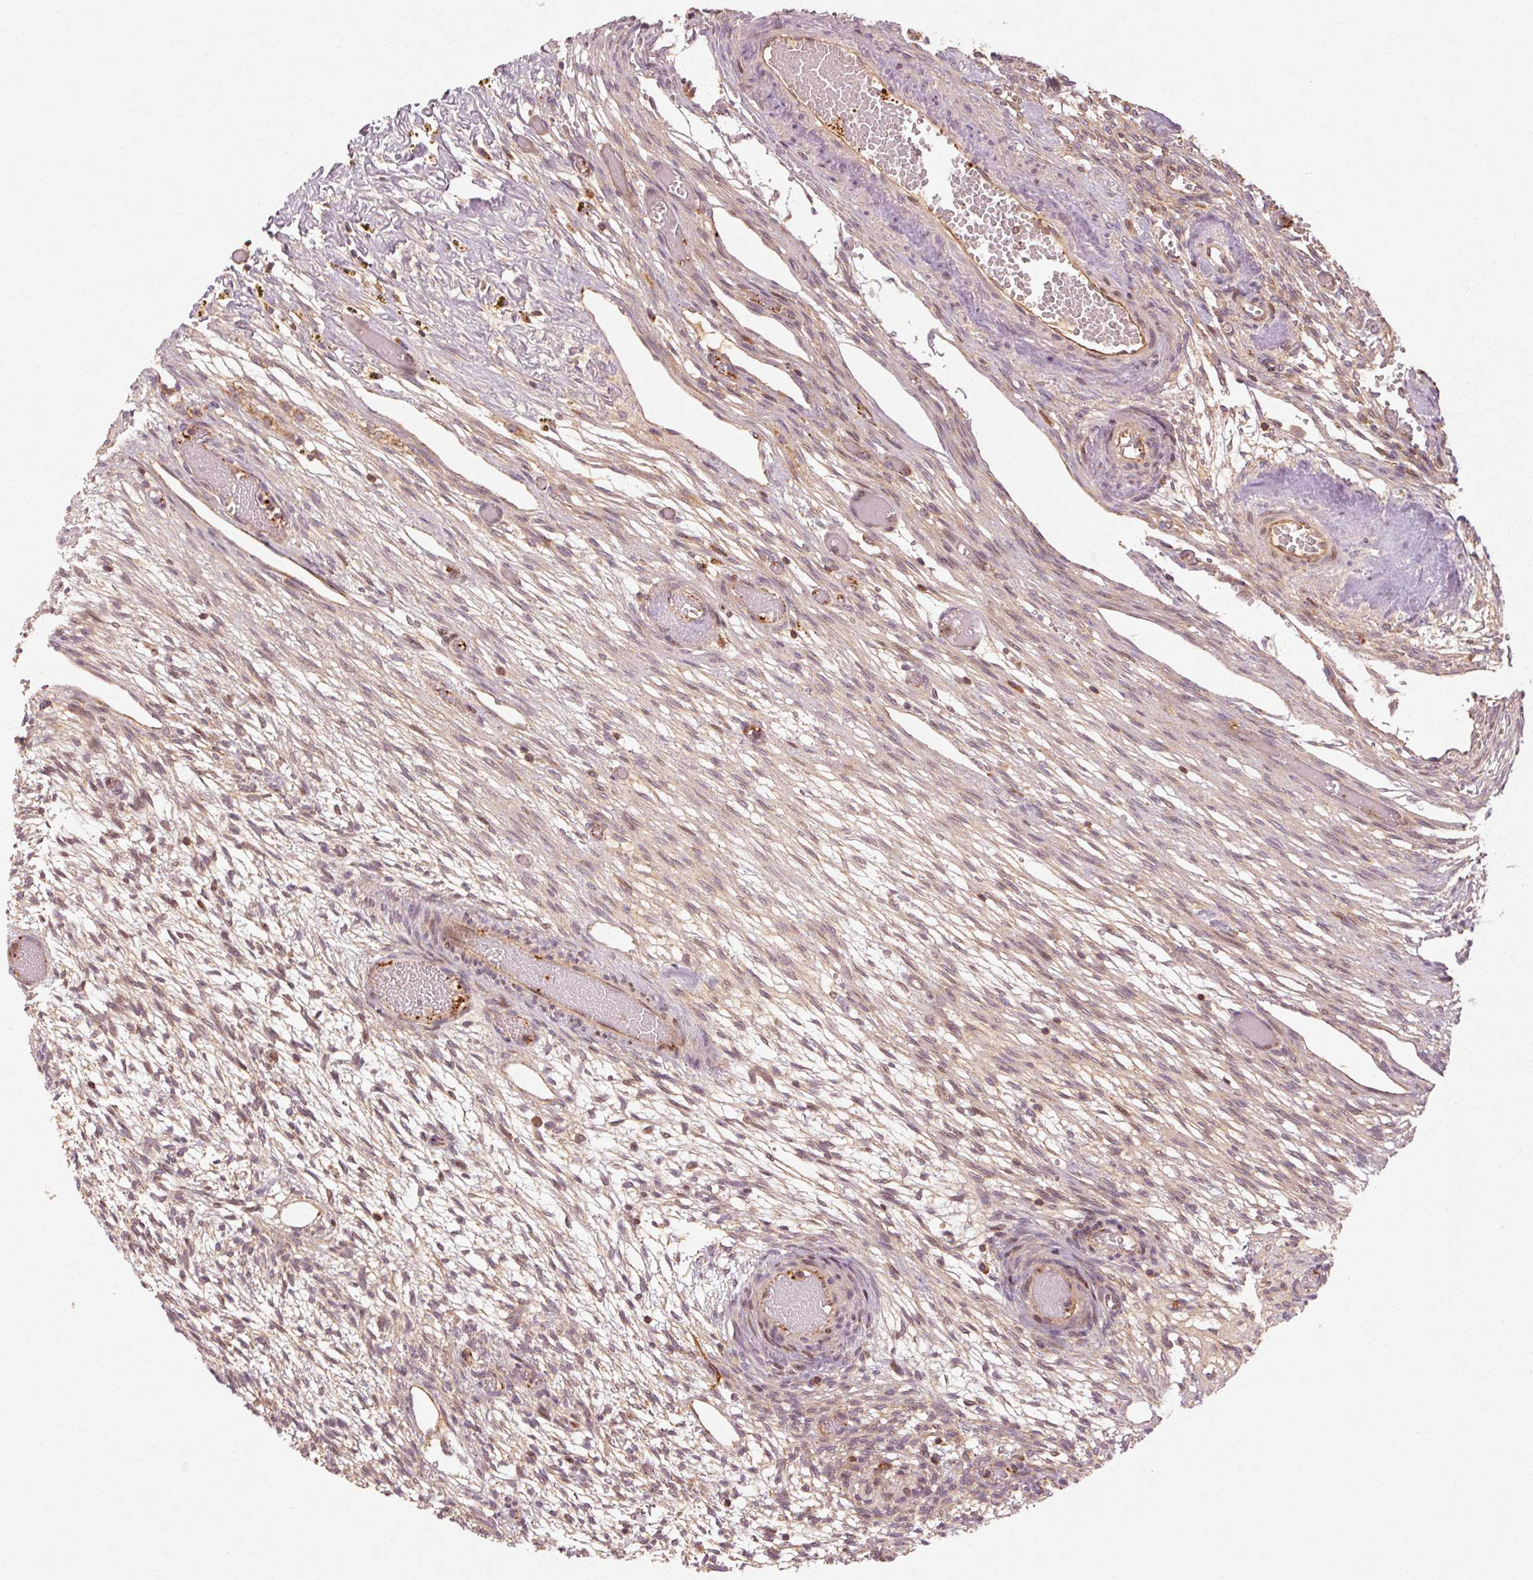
{"staining": {"intensity": "moderate", "quantity": ">75%", "location": "cytoplasmic/membranous"}, "tissue": "ovary", "cell_type": "Follicle cells", "image_type": "normal", "snomed": [{"axis": "morphology", "description": "Normal tissue, NOS"}, {"axis": "topography", "description": "Ovary"}], "caption": "Brown immunohistochemical staining in normal human ovary demonstrates moderate cytoplasmic/membranous staining in approximately >75% of follicle cells.", "gene": "CTNNA1", "patient": {"sex": "female", "age": 67}}